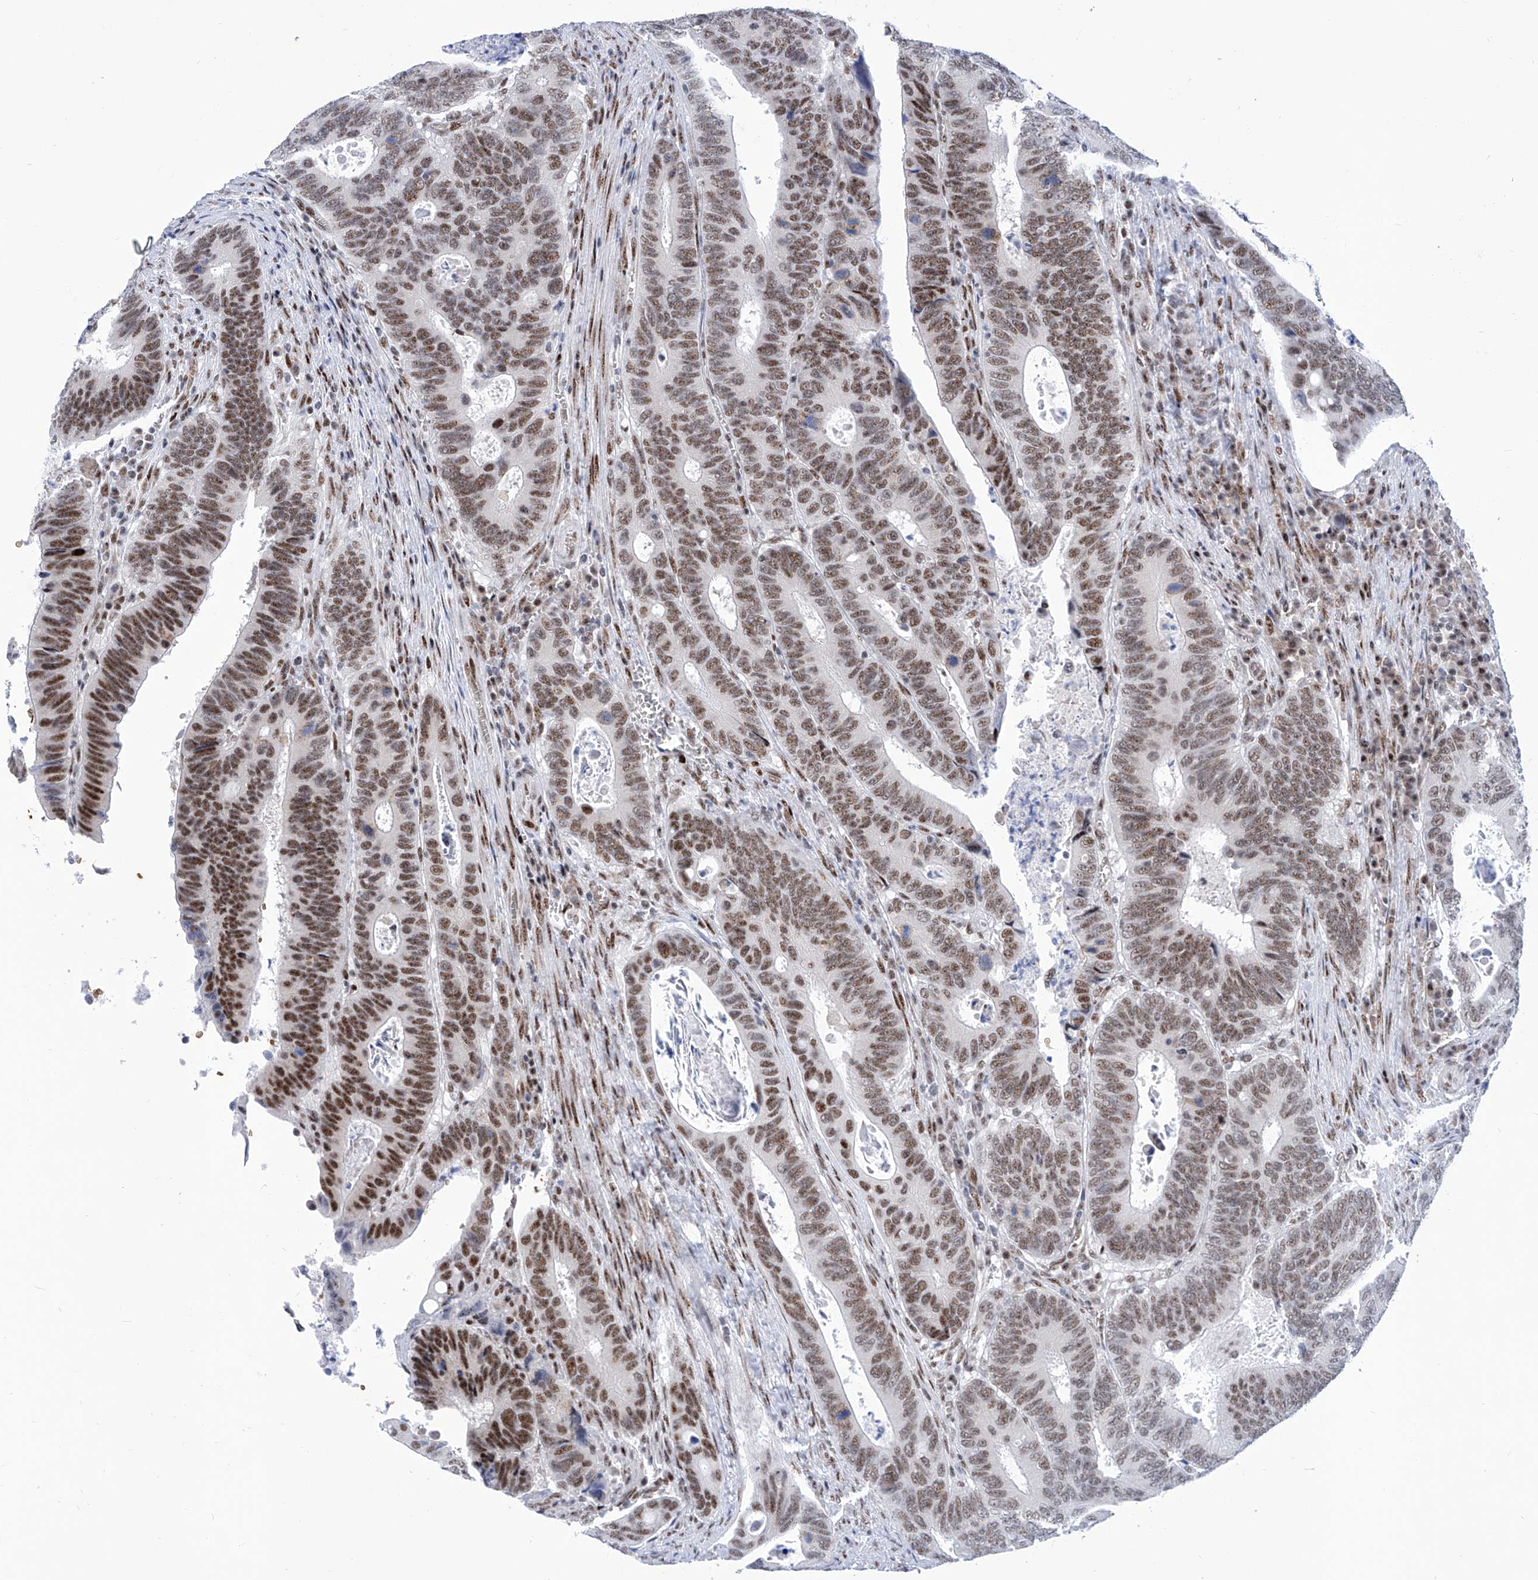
{"staining": {"intensity": "strong", "quantity": "25%-75%", "location": "nuclear"}, "tissue": "colorectal cancer", "cell_type": "Tumor cells", "image_type": "cancer", "snomed": [{"axis": "morphology", "description": "Adenocarcinoma, NOS"}, {"axis": "topography", "description": "Colon"}], "caption": "Immunohistochemistry (DAB (3,3'-diaminobenzidine)) staining of human colorectal cancer shows strong nuclear protein expression in approximately 25%-75% of tumor cells.", "gene": "SART1", "patient": {"sex": "male", "age": 72}}